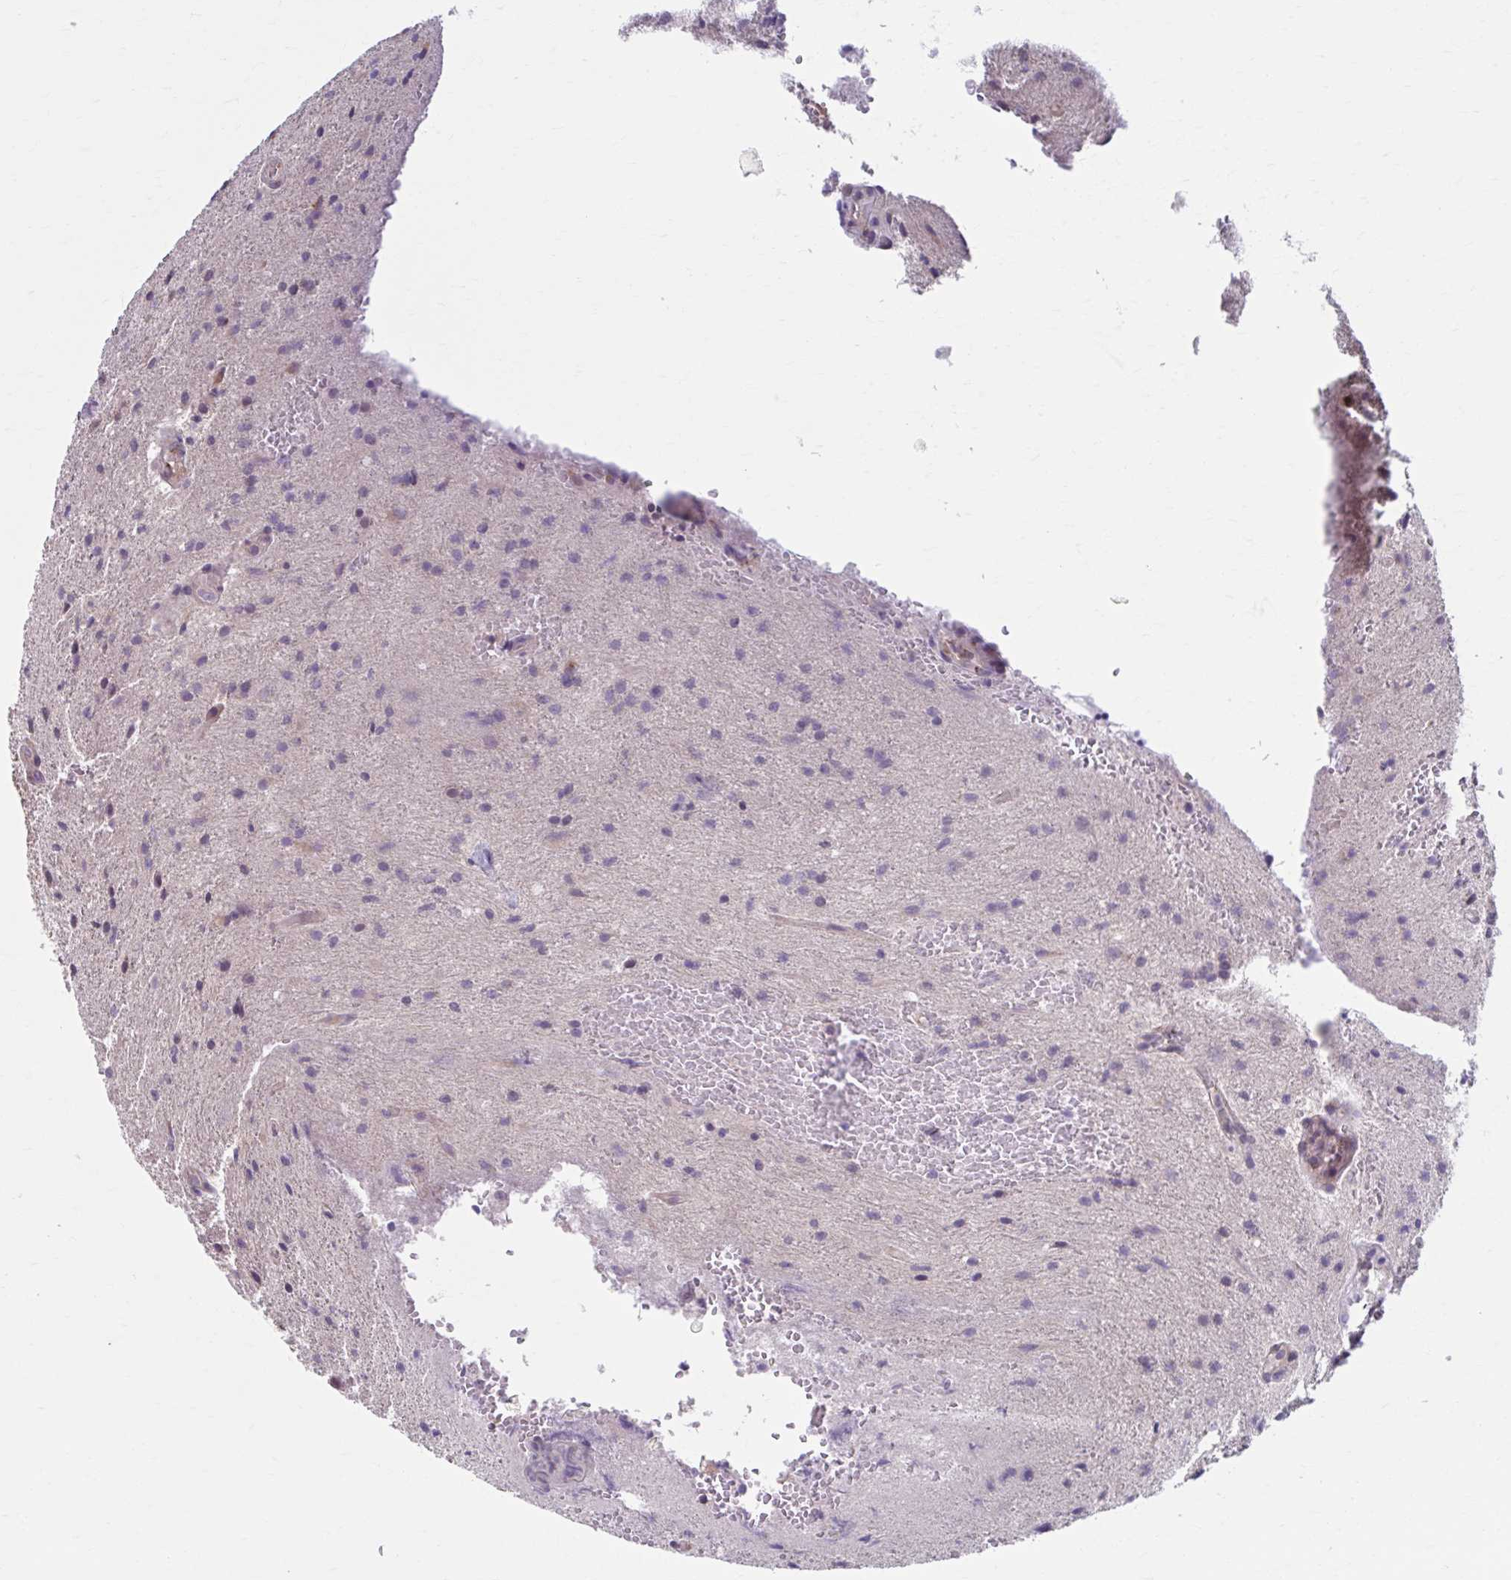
{"staining": {"intensity": "negative", "quantity": "none", "location": "none"}, "tissue": "glioma", "cell_type": "Tumor cells", "image_type": "cancer", "snomed": [{"axis": "morphology", "description": "Glioma, malignant, High grade"}, {"axis": "topography", "description": "Brain"}], "caption": "Tumor cells are negative for brown protein staining in glioma. The staining was performed using DAB (3,3'-diaminobenzidine) to visualize the protein expression in brown, while the nuclei were stained in blue with hematoxylin (Magnification: 20x).", "gene": "CHST3", "patient": {"sex": "male", "age": 67}}